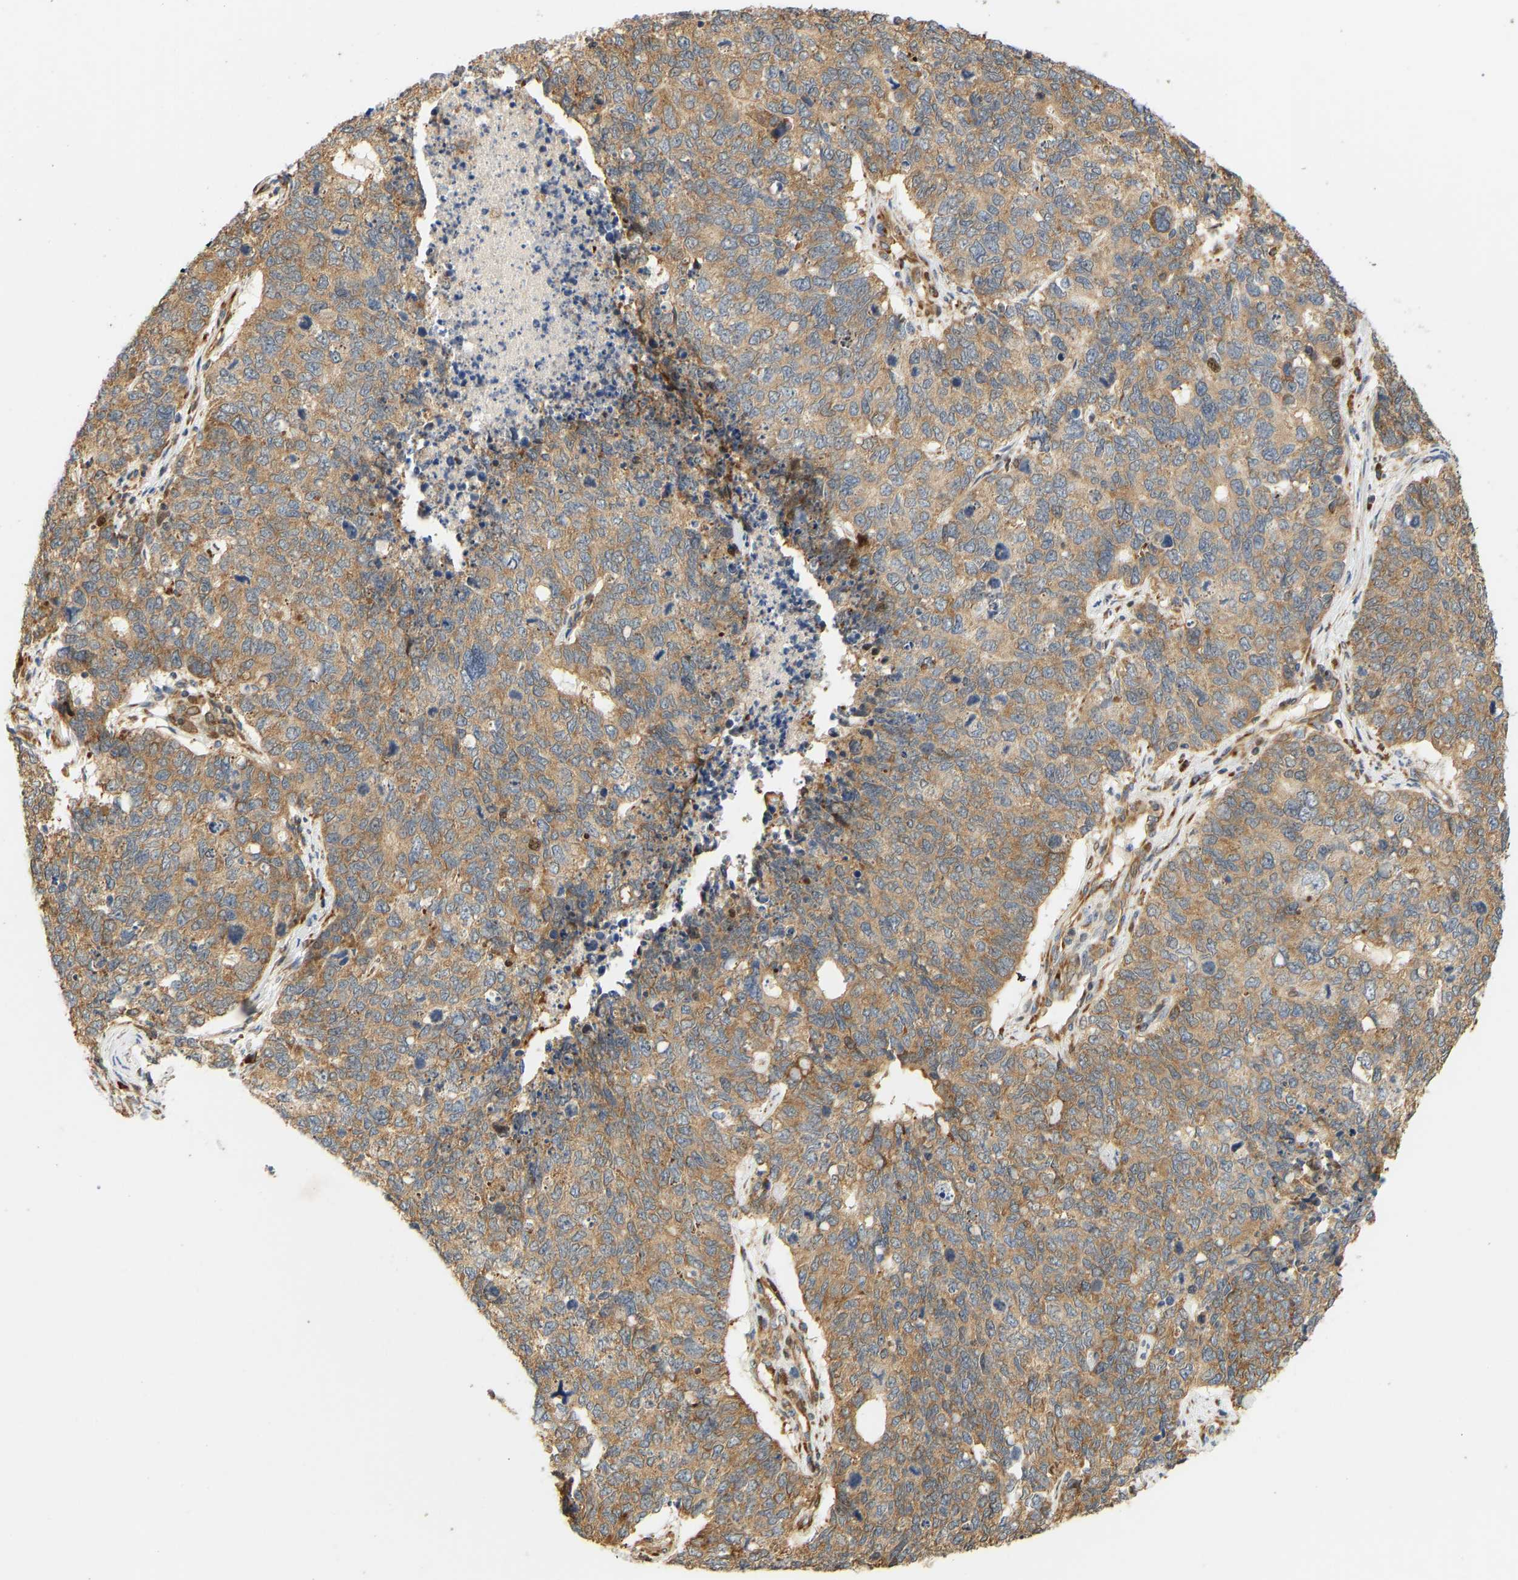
{"staining": {"intensity": "moderate", "quantity": ">75%", "location": "cytoplasmic/membranous"}, "tissue": "cervical cancer", "cell_type": "Tumor cells", "image_type": "cancer", "snomed": [{"axis": "morphology", "description": "Squamous cell carcinoma, NOS"}, {"axis": "topography", "description": "Cervix"}], "caption": "About >75% of tumor cells in human cervical squamous cell carcinoma demonstrate moderate cytoplasmic/membranous protein expression as visualized by brown immunohistochemical staining.", "gene": "RPS14", "patient": {"sex": "female", "age": 63}}